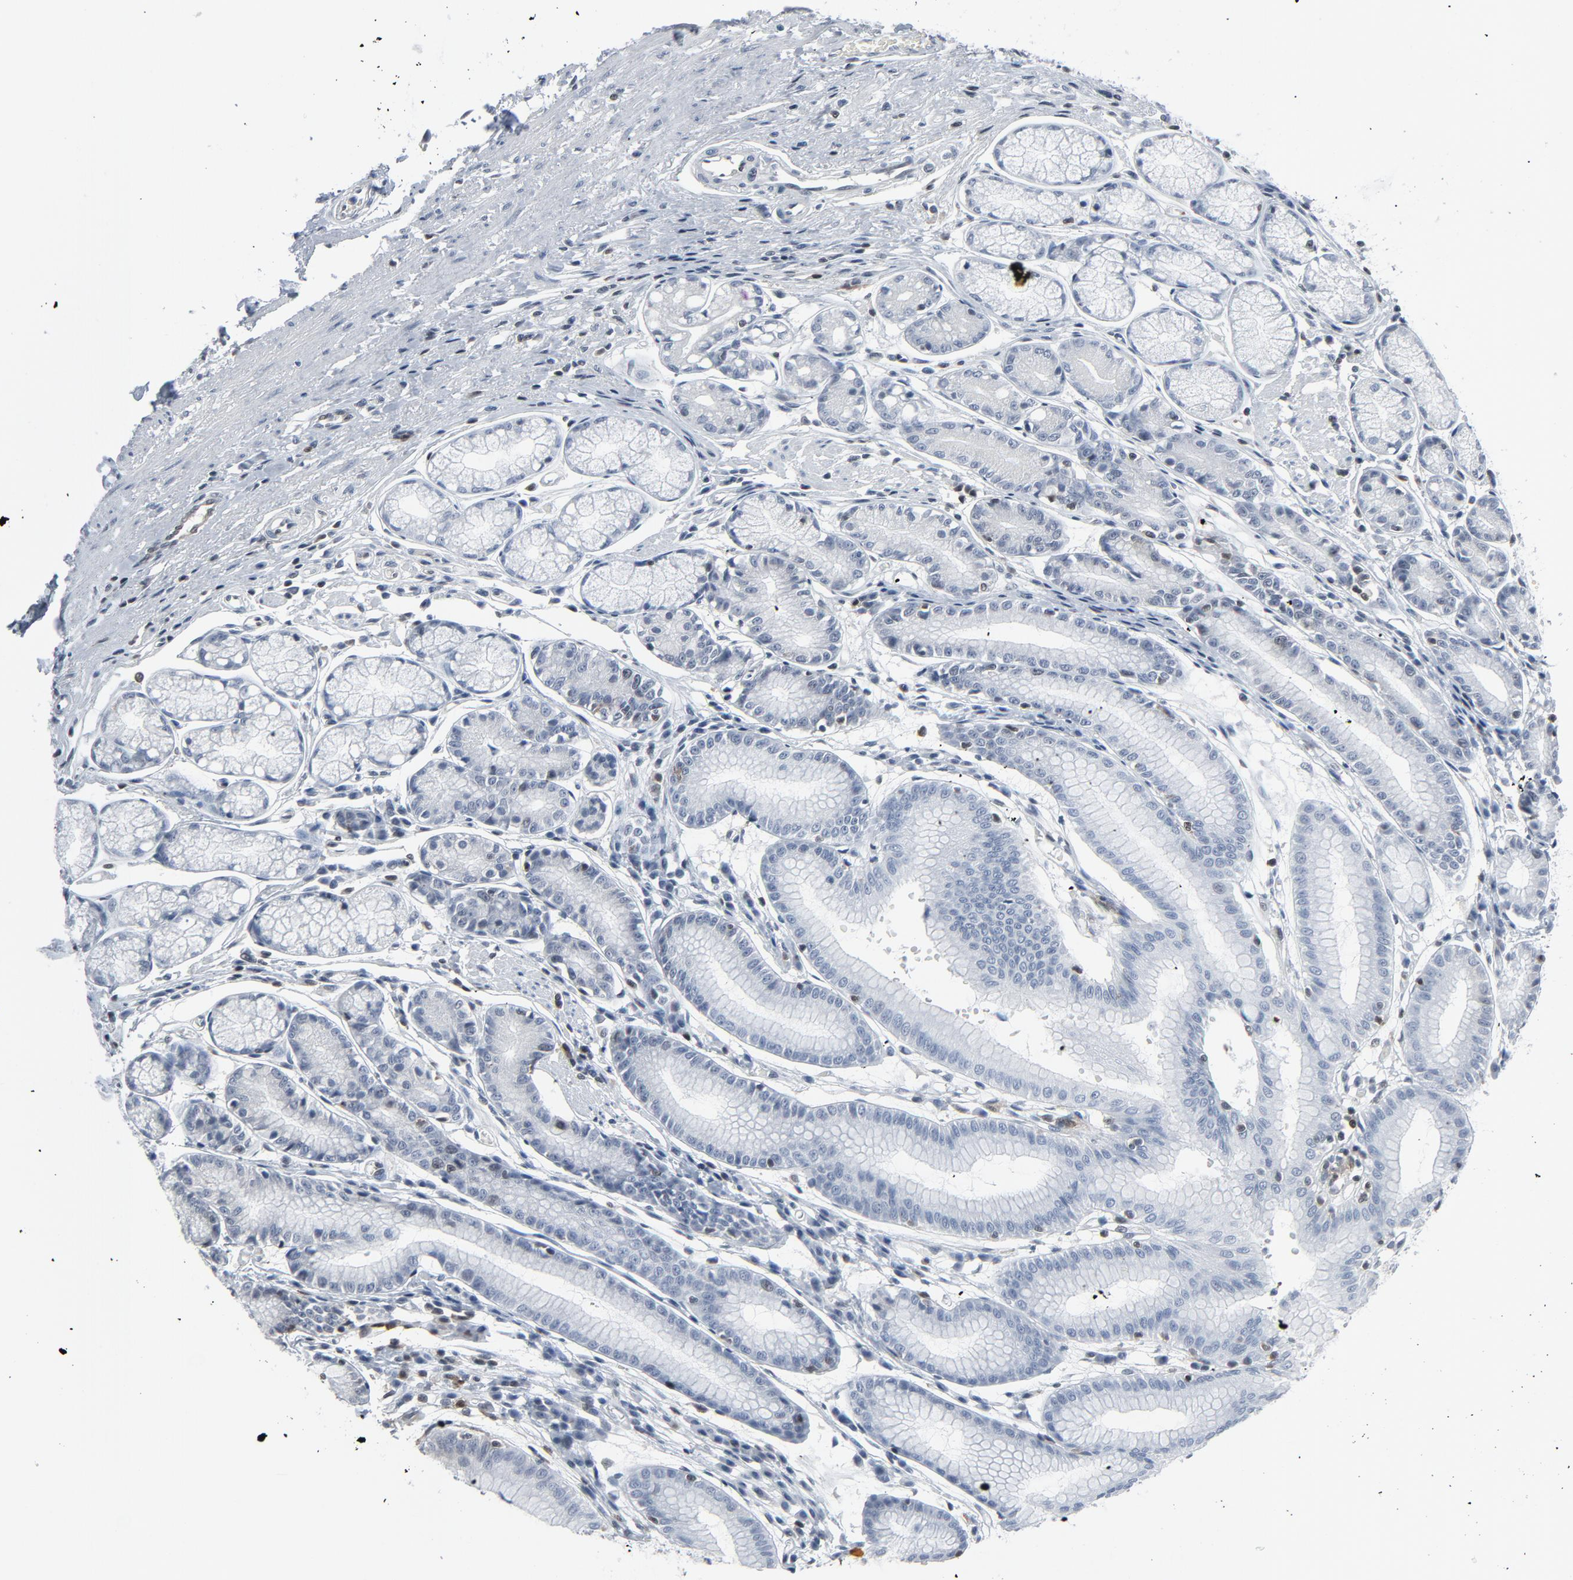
{"staining": {"intensity": "negative", "quantity": "none", "location": "none"}, "tissue": "stomach", "cell_type": "Glandular cells", "image_type": "normal", "snomed": [{"axis": "morphology", "description": "Normal tissue, NOS"}, {"axis": "morphology", "description": "Inflammation, NOS"}, {"axis": "topography", "description": "Stomach, lower"}], "caption": "The image displays no staining of glandular cells in unremarkable stomach.", "gene": "STAT5A", "patient": {"sex": "male", "age": 59}}